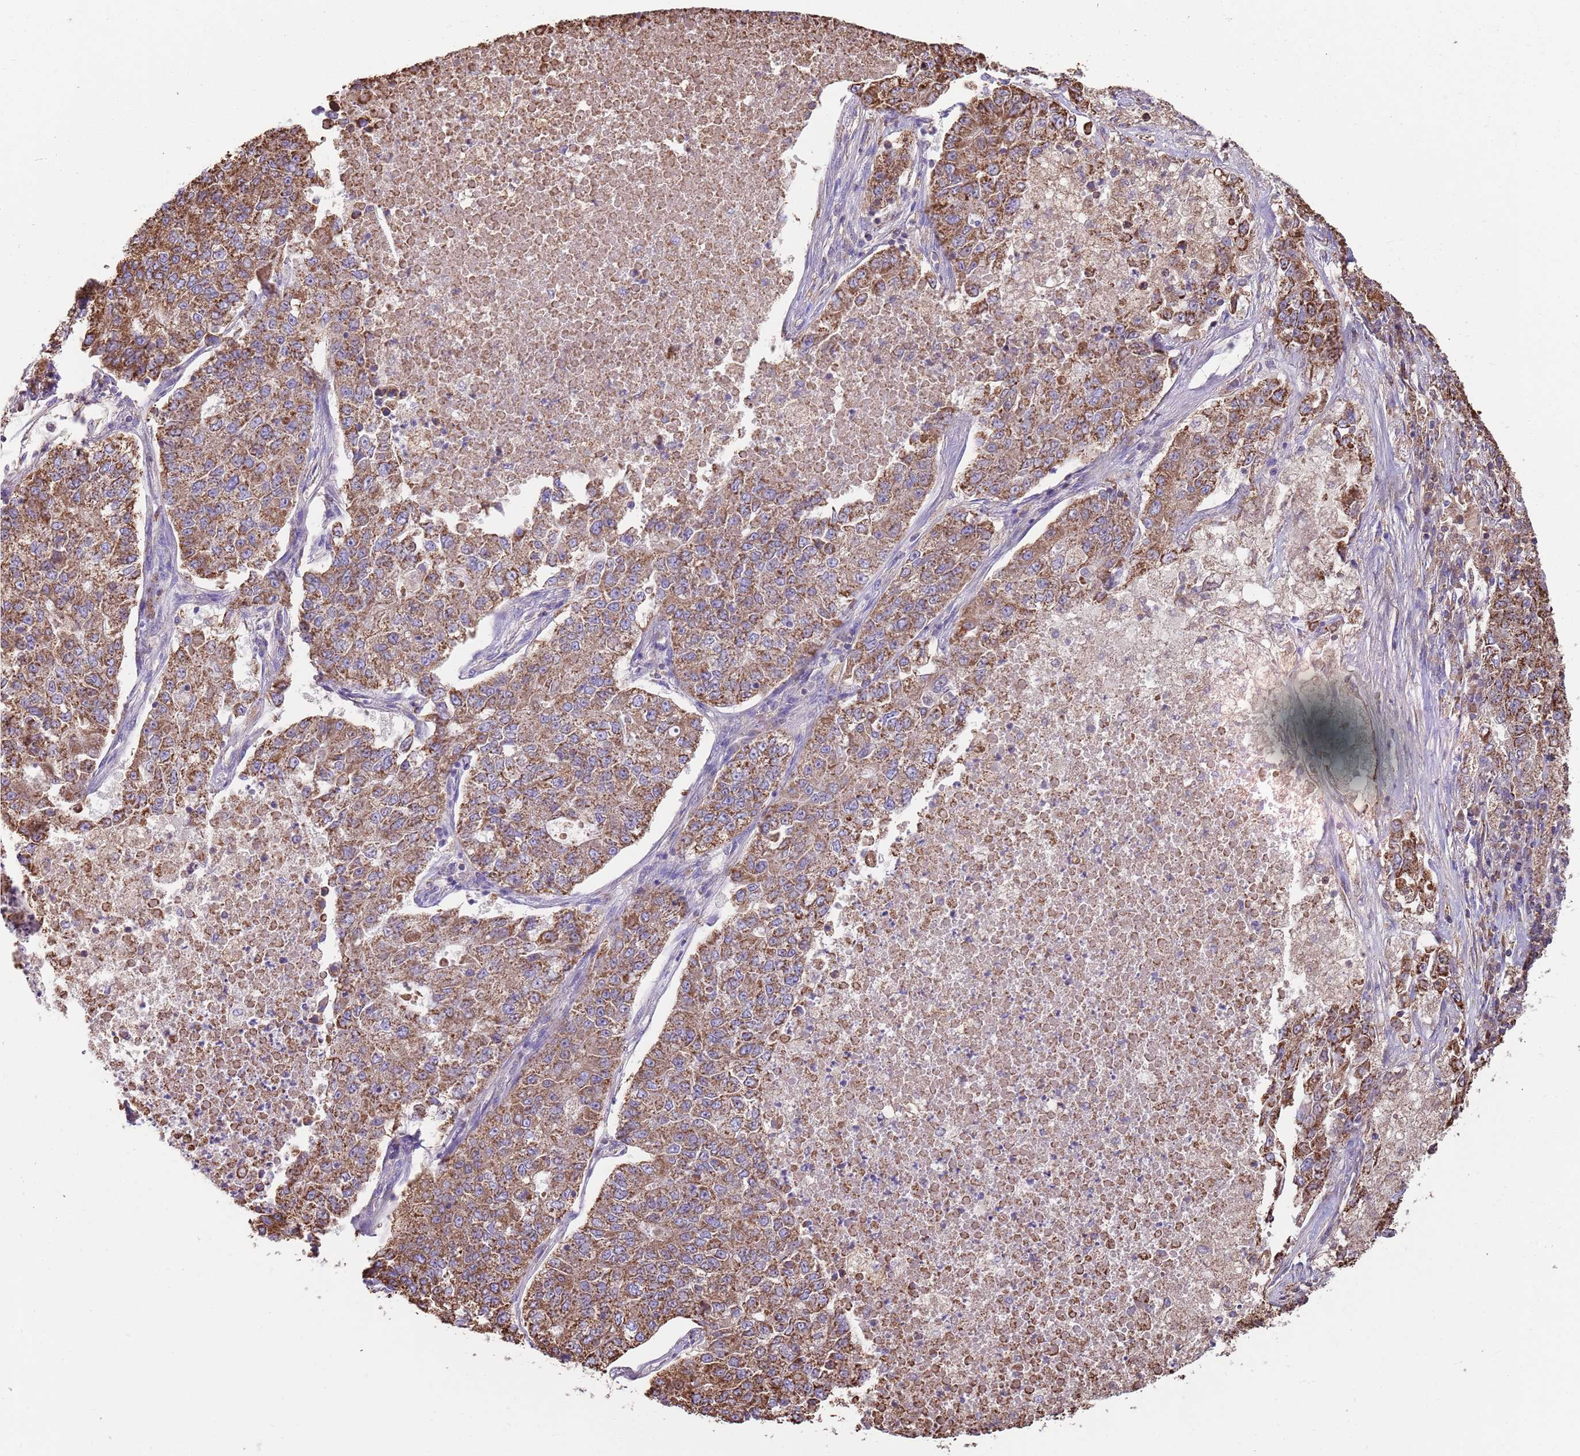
{"staining": {"intensity": "moderate", "quantity": ">75%", "location": "cytoplasmic/membranous"}, "tissue": "lung cancer", "cell_type": "Tumor cells", "image_type": "cancer", "snomed": [{"axis": "morphology", "description": "Adenocarcinoma, NOS"}, {"axis": "topography", "description": "Lung"}], "caption": "This histopathology image exhibits immunohistochemistry staining of lung adenocarcinoma, with medium moderate cytoplasmic/membranous expression in approximately >75% of tumor cells.", "gene": "TTLL1", "patient": {"sex": "male", "age": 49}}